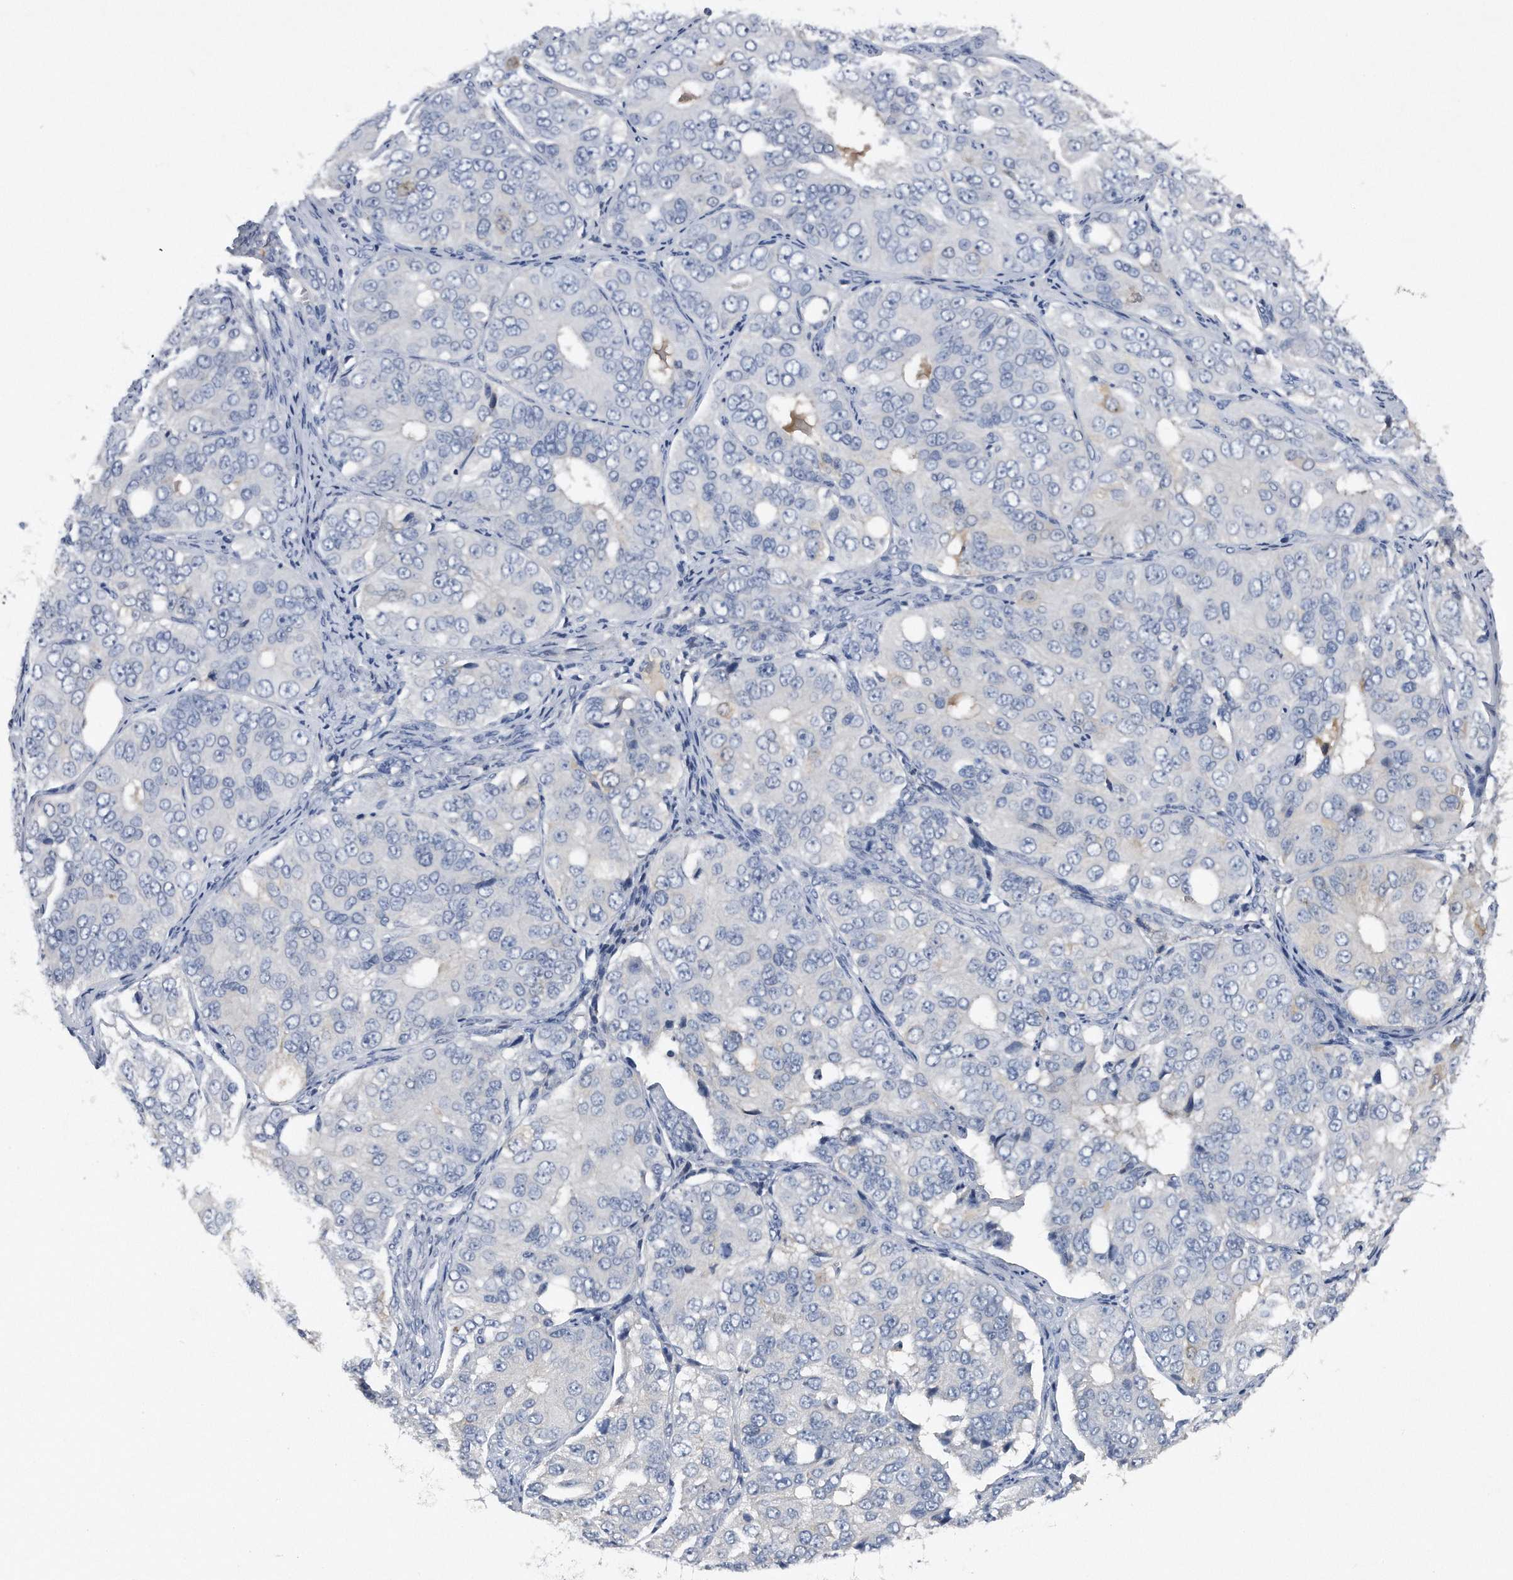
{"staining": {"intensity": "negative", "quantity": "none", "location": "none"}, "tissue": "ovarian cancer", "cell_type": "Tumor cells", "image_type": "cancer", "snomed": [{"axis": "morphology", "description": "Carcinoma, endometroid"}, {"axis": "topography", "description": "Ovary"}], "caption": "Tumor cells show no significant protein positivity in endometroid carcinoma (ovarian).", "gene": "ASNS", "patient": {"sex": "female", "age": 51}}